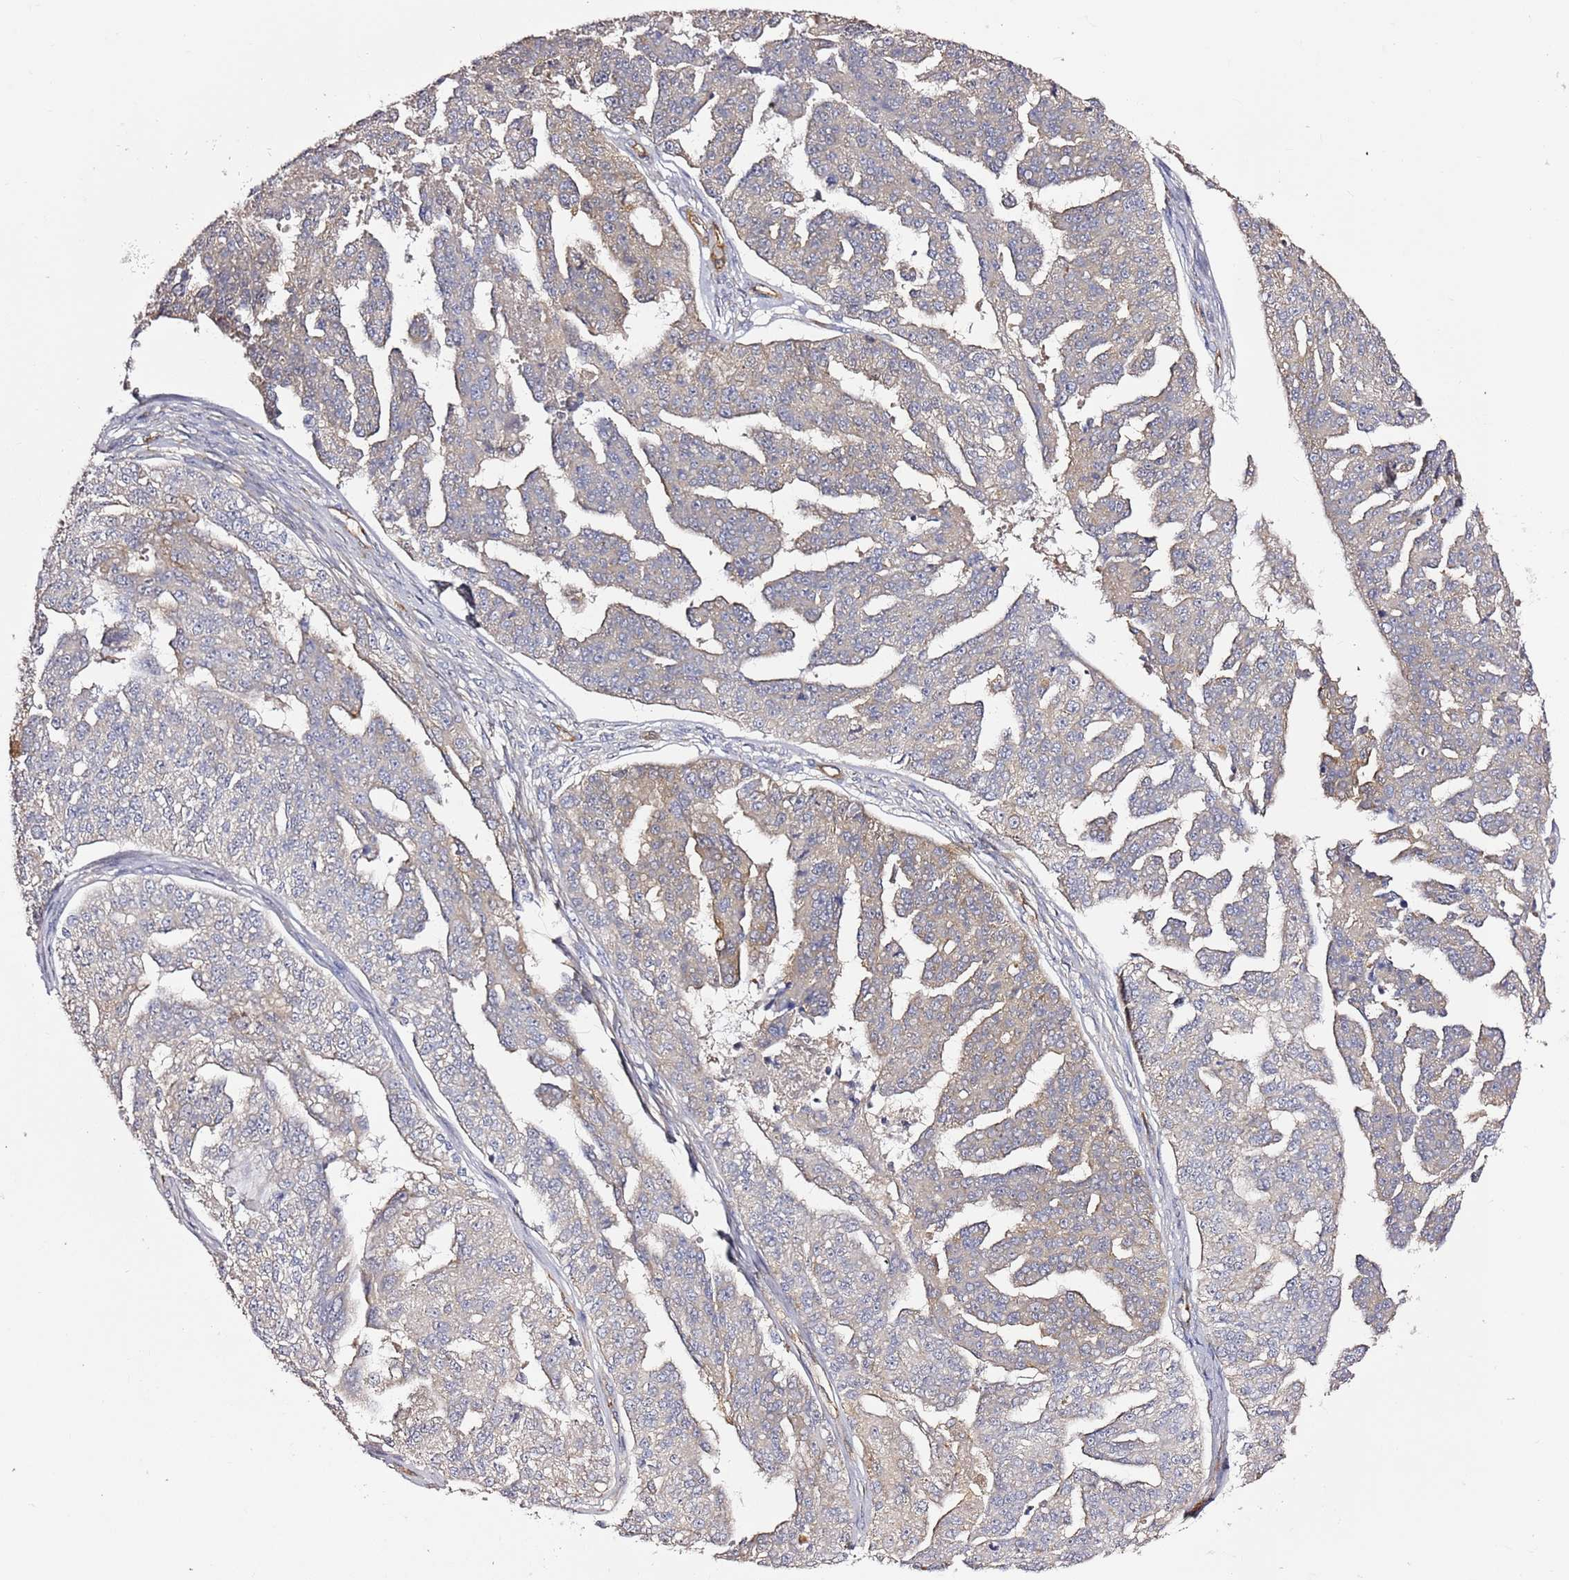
{"staining": {"intensity": "weak", "quantity": "25%-75%", "location": "cytoplasmic/membranous"}, "tissue": "ovarian cancer", "cell_type": "Tumor cells", "image_type": "cancer", "snomed": [{"axis": "morphology", "description": "Cystadenocarcinoma, serous, NOS"}, {"axis": "topography", "description": "Ovary"}], "caption": "Immunohistochemical staining of ovarian serous cystadenocarcinoma shows weak cytoplasmic/membranous protein staining in about 25%-75% of tumor cells.", "gene": "EPS8L1", "patient": {"sex": "female", "age": 58}}